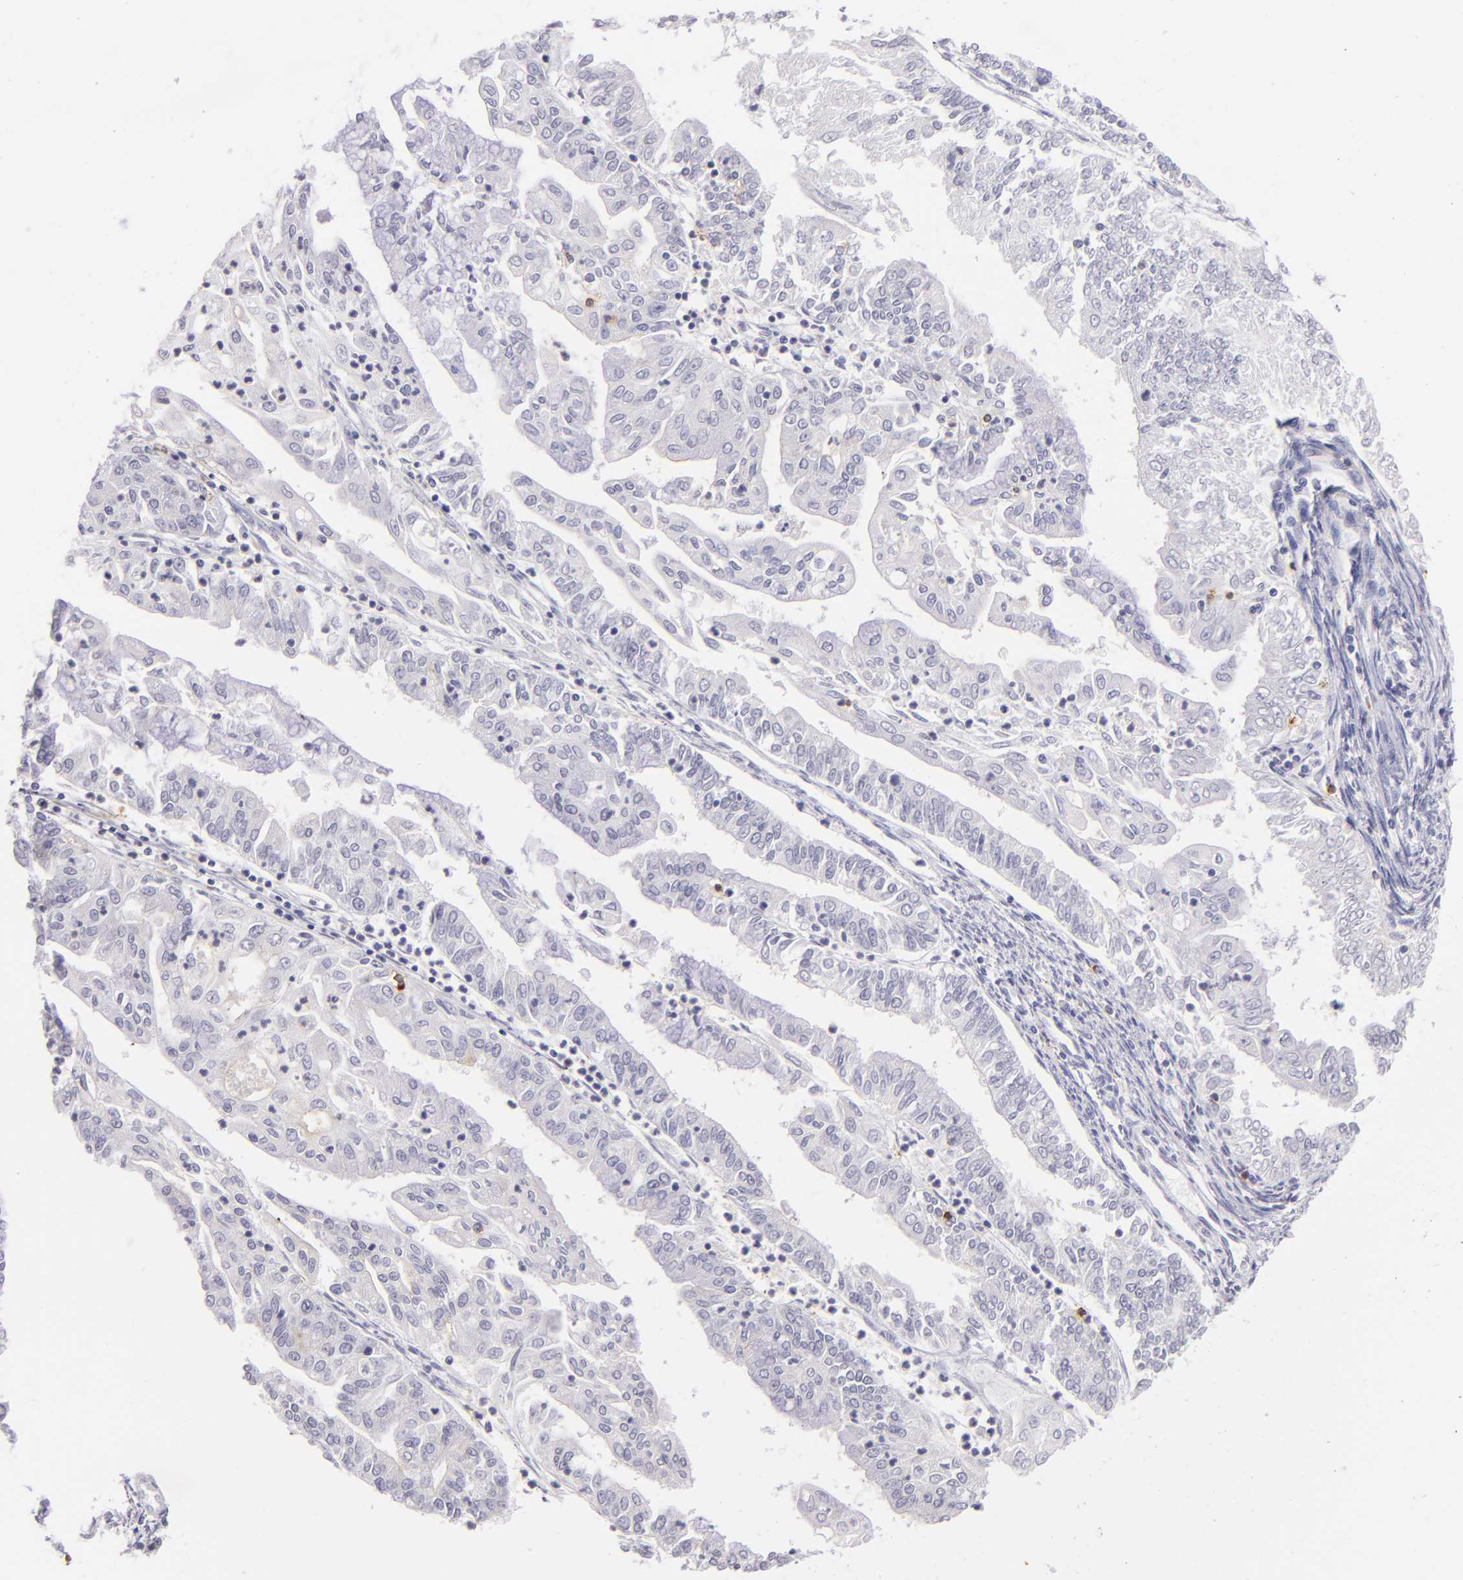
{"staining": {"intensity": "negative", "quantity": "none", "location": "none"}, "tissue": "endometrial cancer", "cell_type": "Tumor cells", "image_type": "cancer", "snomed": [{"axis": "morphology", "description": "Adenocarcinoma, NOS"}, {"axis": "topography", "description": "Endometrium"}], "caption": "Immunohistochemistry (IHC) image of neoplastic tissue: endometrial adenocarcinoma stained with DAB shows no significant protein positivity in tumor cells.", "gene": "IL2RA", "patient": {"sex": "female", "age": 75}}